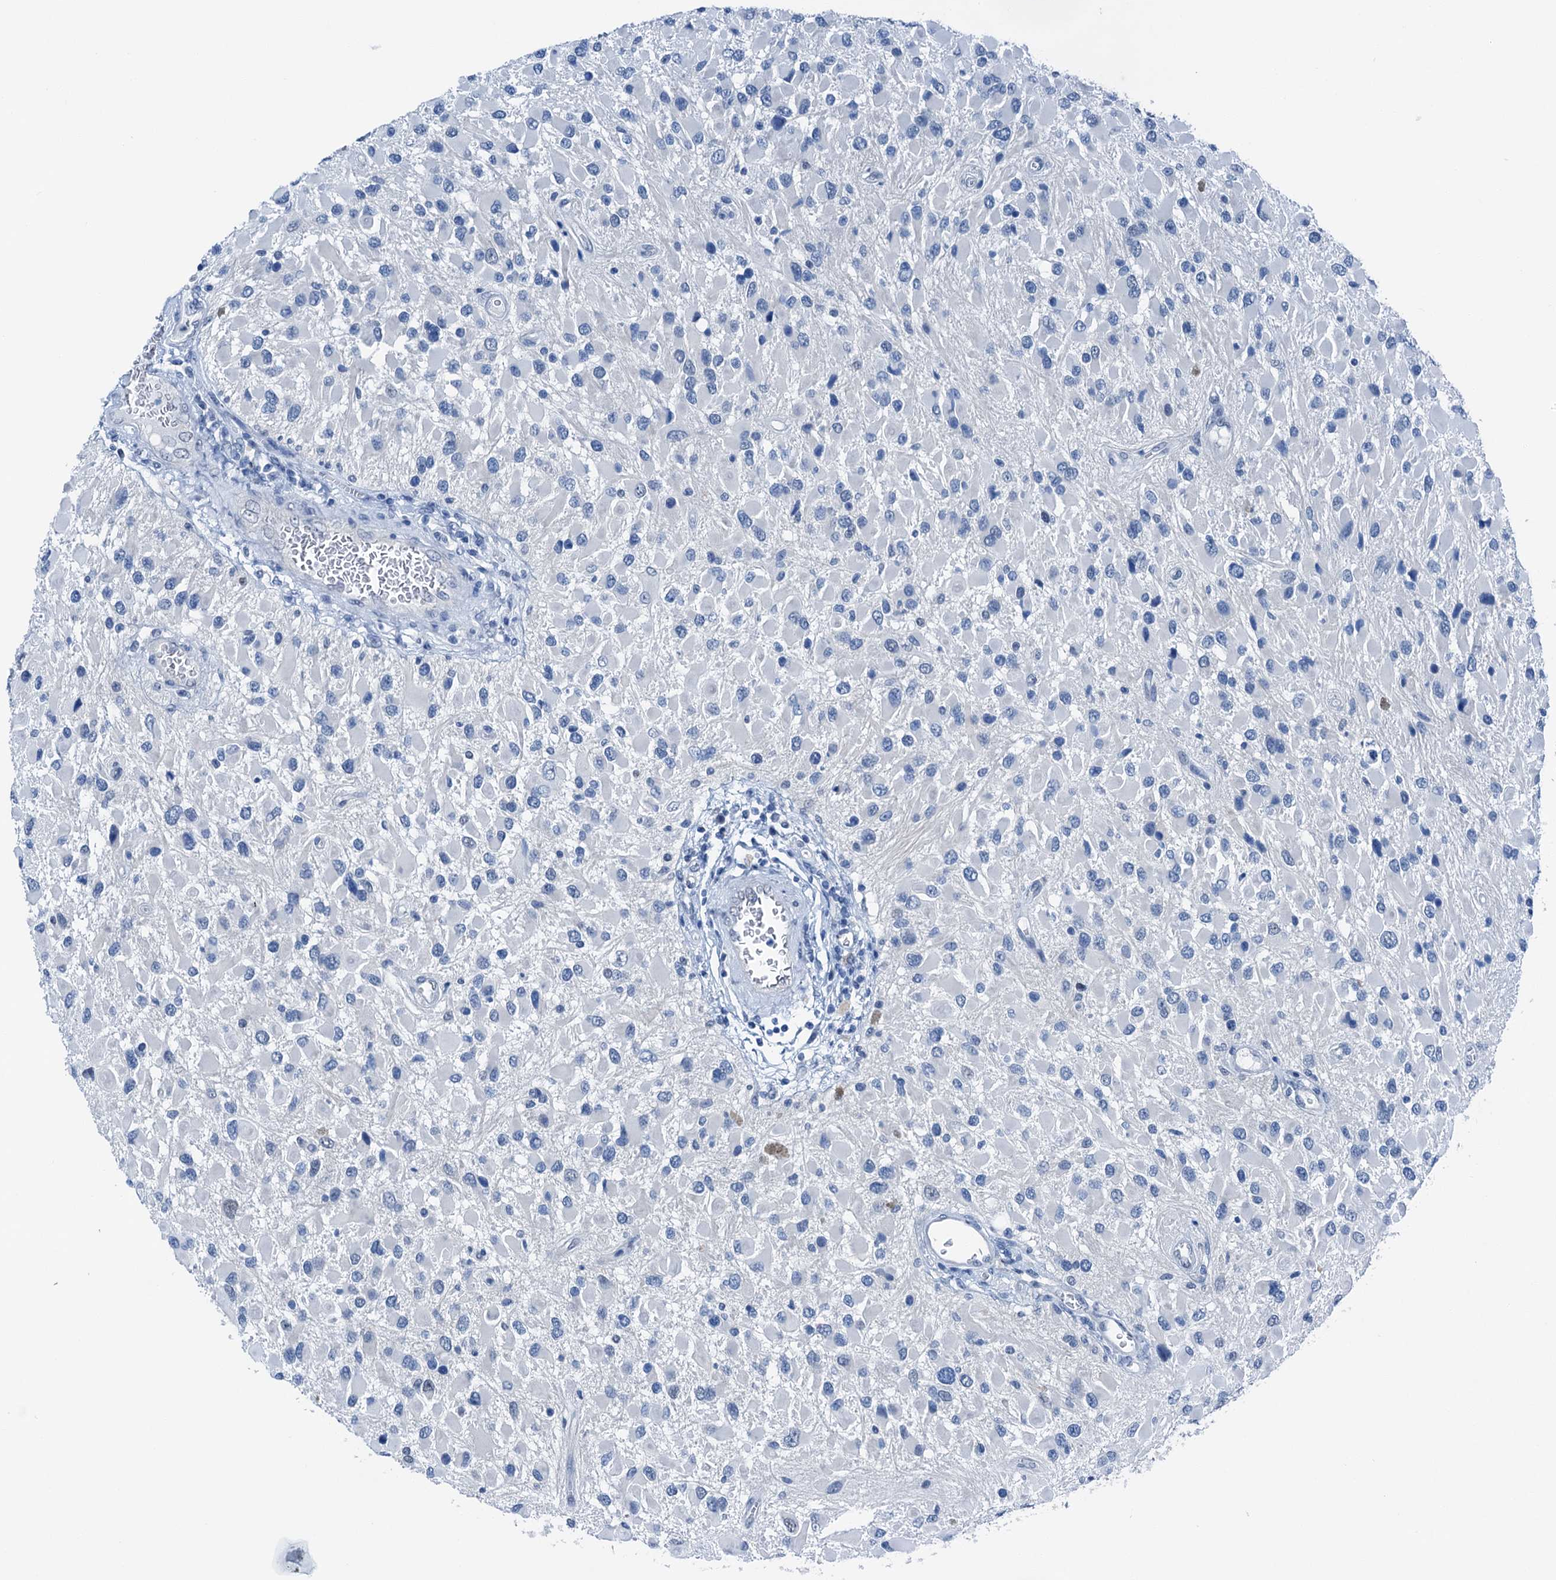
{"staining": {"intensity": "negative", "quantity": "none", "location": "none"}, "tissue": "glioma", "cell_type": "Tumor cells", "image_type": "cancer", "snomed": [{"axis": "morphology", "description": "Glioma, malignant, High grade"}, {"axis": "topography", "description": "Brain"}], "caption": "DAB (3,3'-diaminobenzidine) immunohistochemical staining of human glioma reveals no significant positivity in tumor cells.", "gene": "CBLN3", "patient": {"sex": "male", "age": 53}}